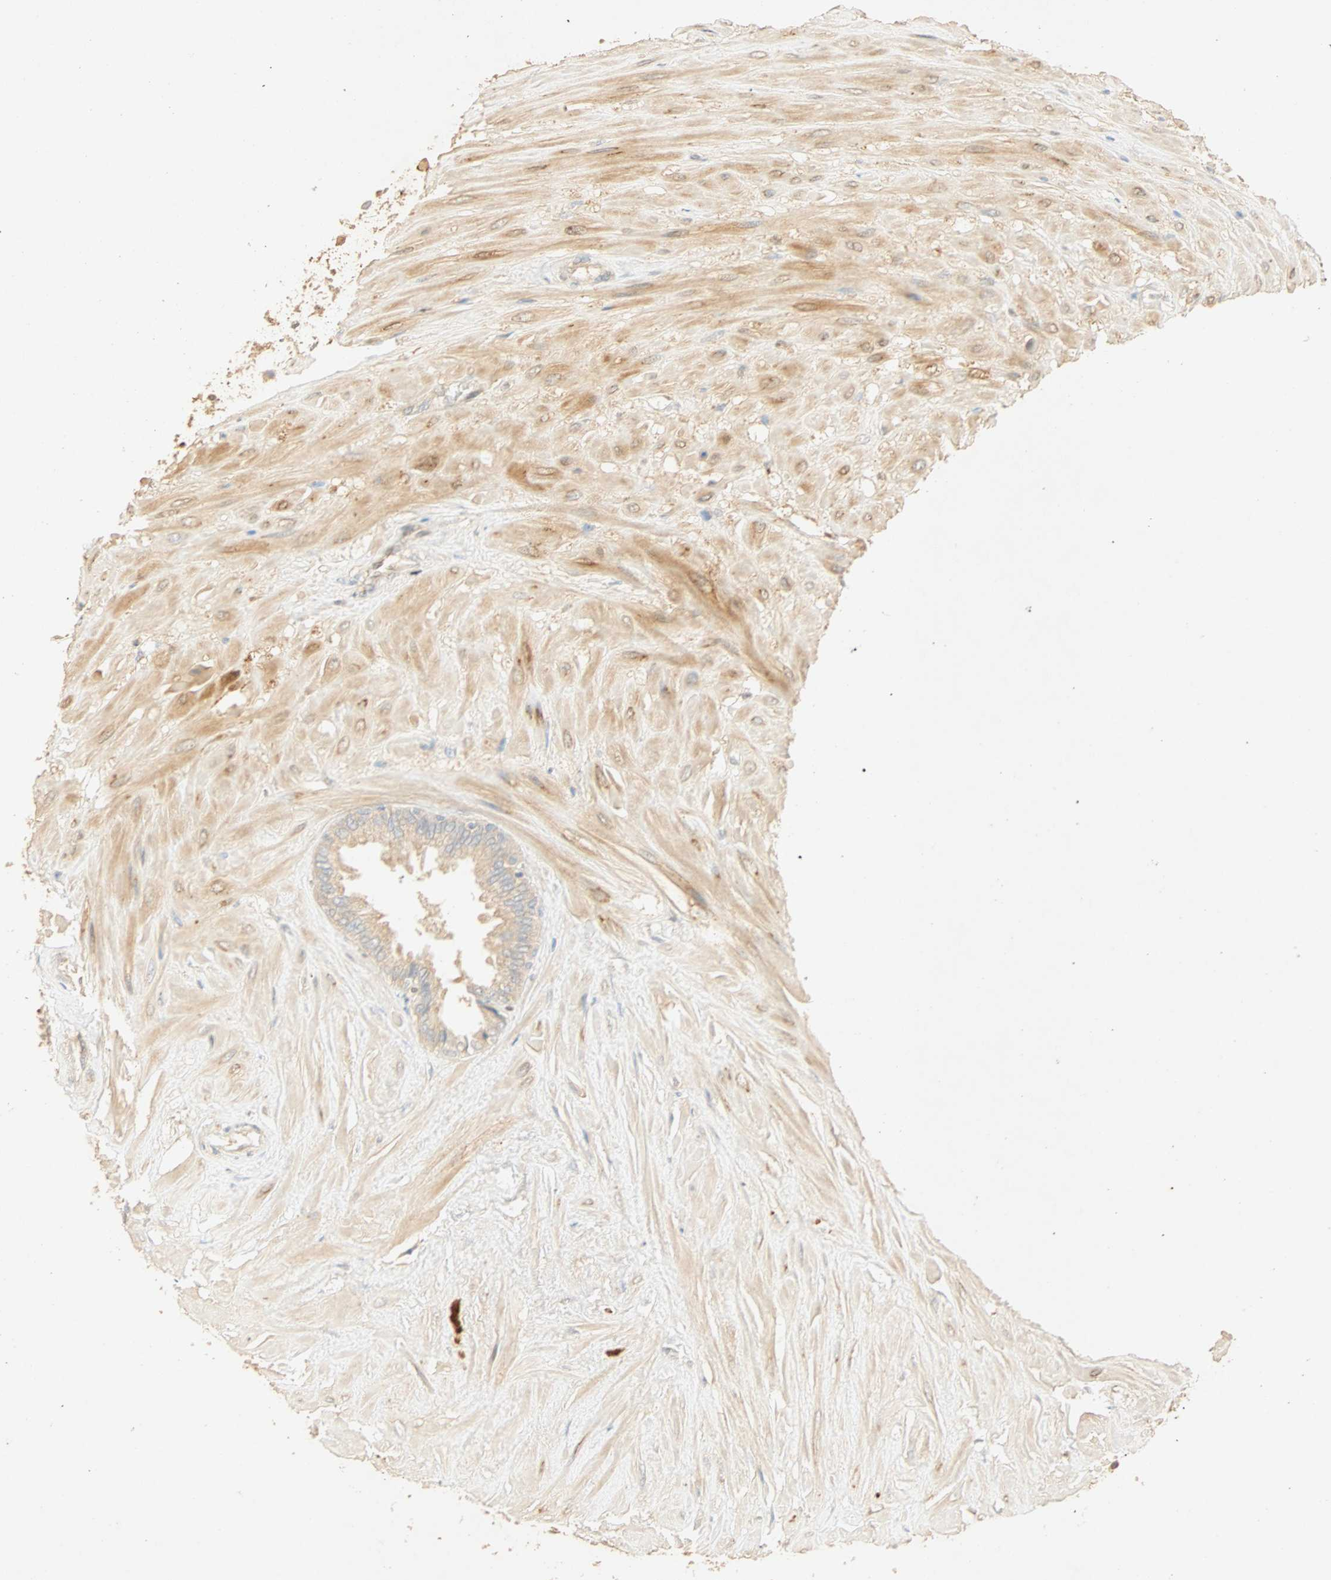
{"staining": {"intensity": "moderate", "quantity": "25%-75%", "location": "cytoplasmic/membranous"}, "tissue": "seminal vesicle", "cell_type": "Glandular cells", "image_type": "normal", "snomed": [{"axis": "morphology", "description": "Normal tissue, NOS"}, {"axis": "topography", "description": "Seminal veicle"}], "caption": "Unremarkable seminal vesicle was stained to show a protein in brown. There is medium levels of moderate cytoplasmic/membranous expression in approximately 25%-75% of glandular cells.", "gene": "SELENBP1", "patient": {"sex": "male", "age": 46}}